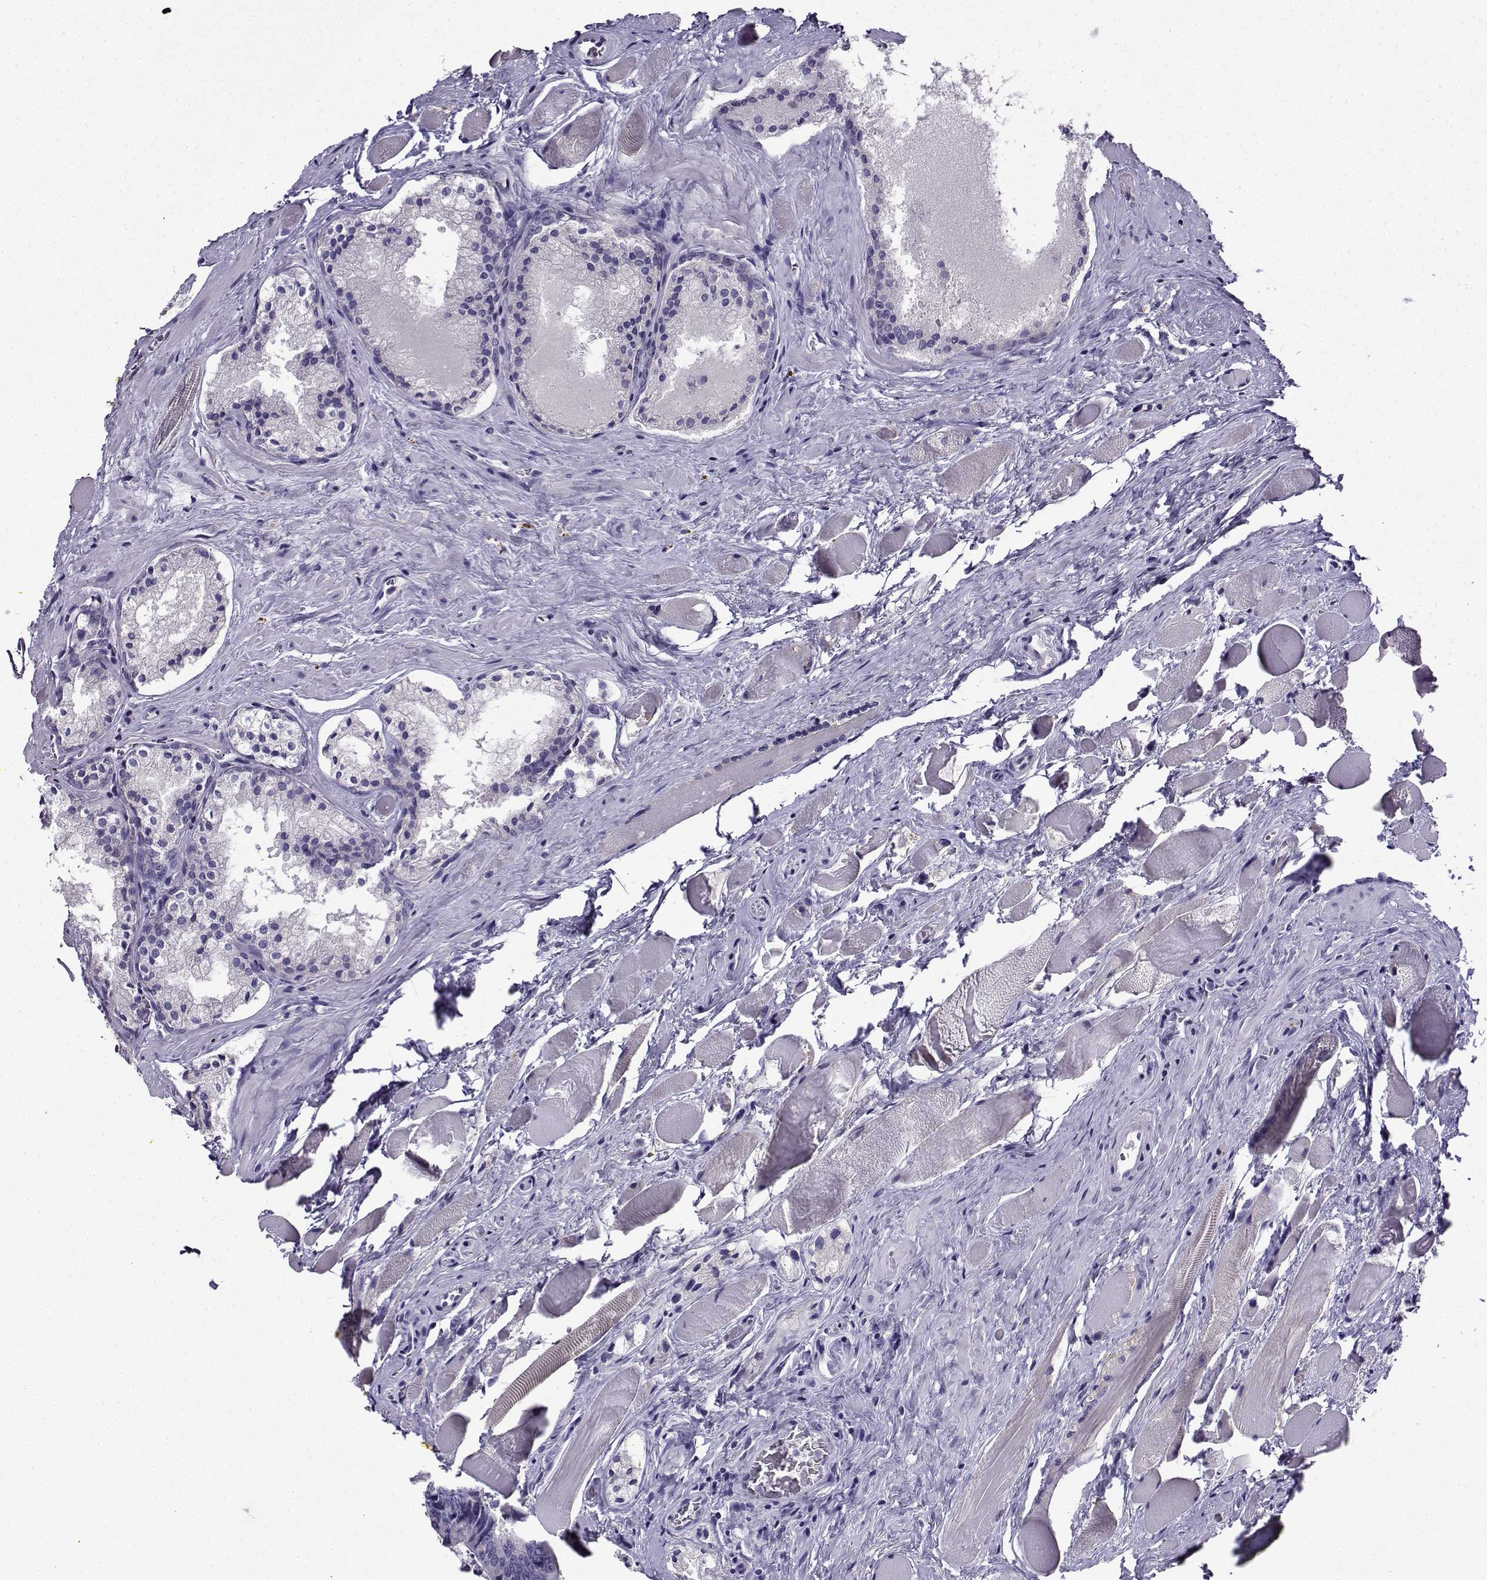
{"staining": {"intensity": "negative", "quantity": "none", "location": "none"}, "tissue": "prostate cancer", "cell_type": "Tumor cells", "image_type": "cancer", "snomed": [{"axis": "morphology", "description": "Adenocarcinoma, NOS"}, {"axis": "morphology", "description": "Adenocarcinoma, High grade"}, {"axis": "topography", "description": "Prostate"}], "caption": "Prostate cancer stained for a protein using IHC exhibits no expression tumor cells.", "gene": "LINGO1", "patient": {"sex": "male", "age": 62}}